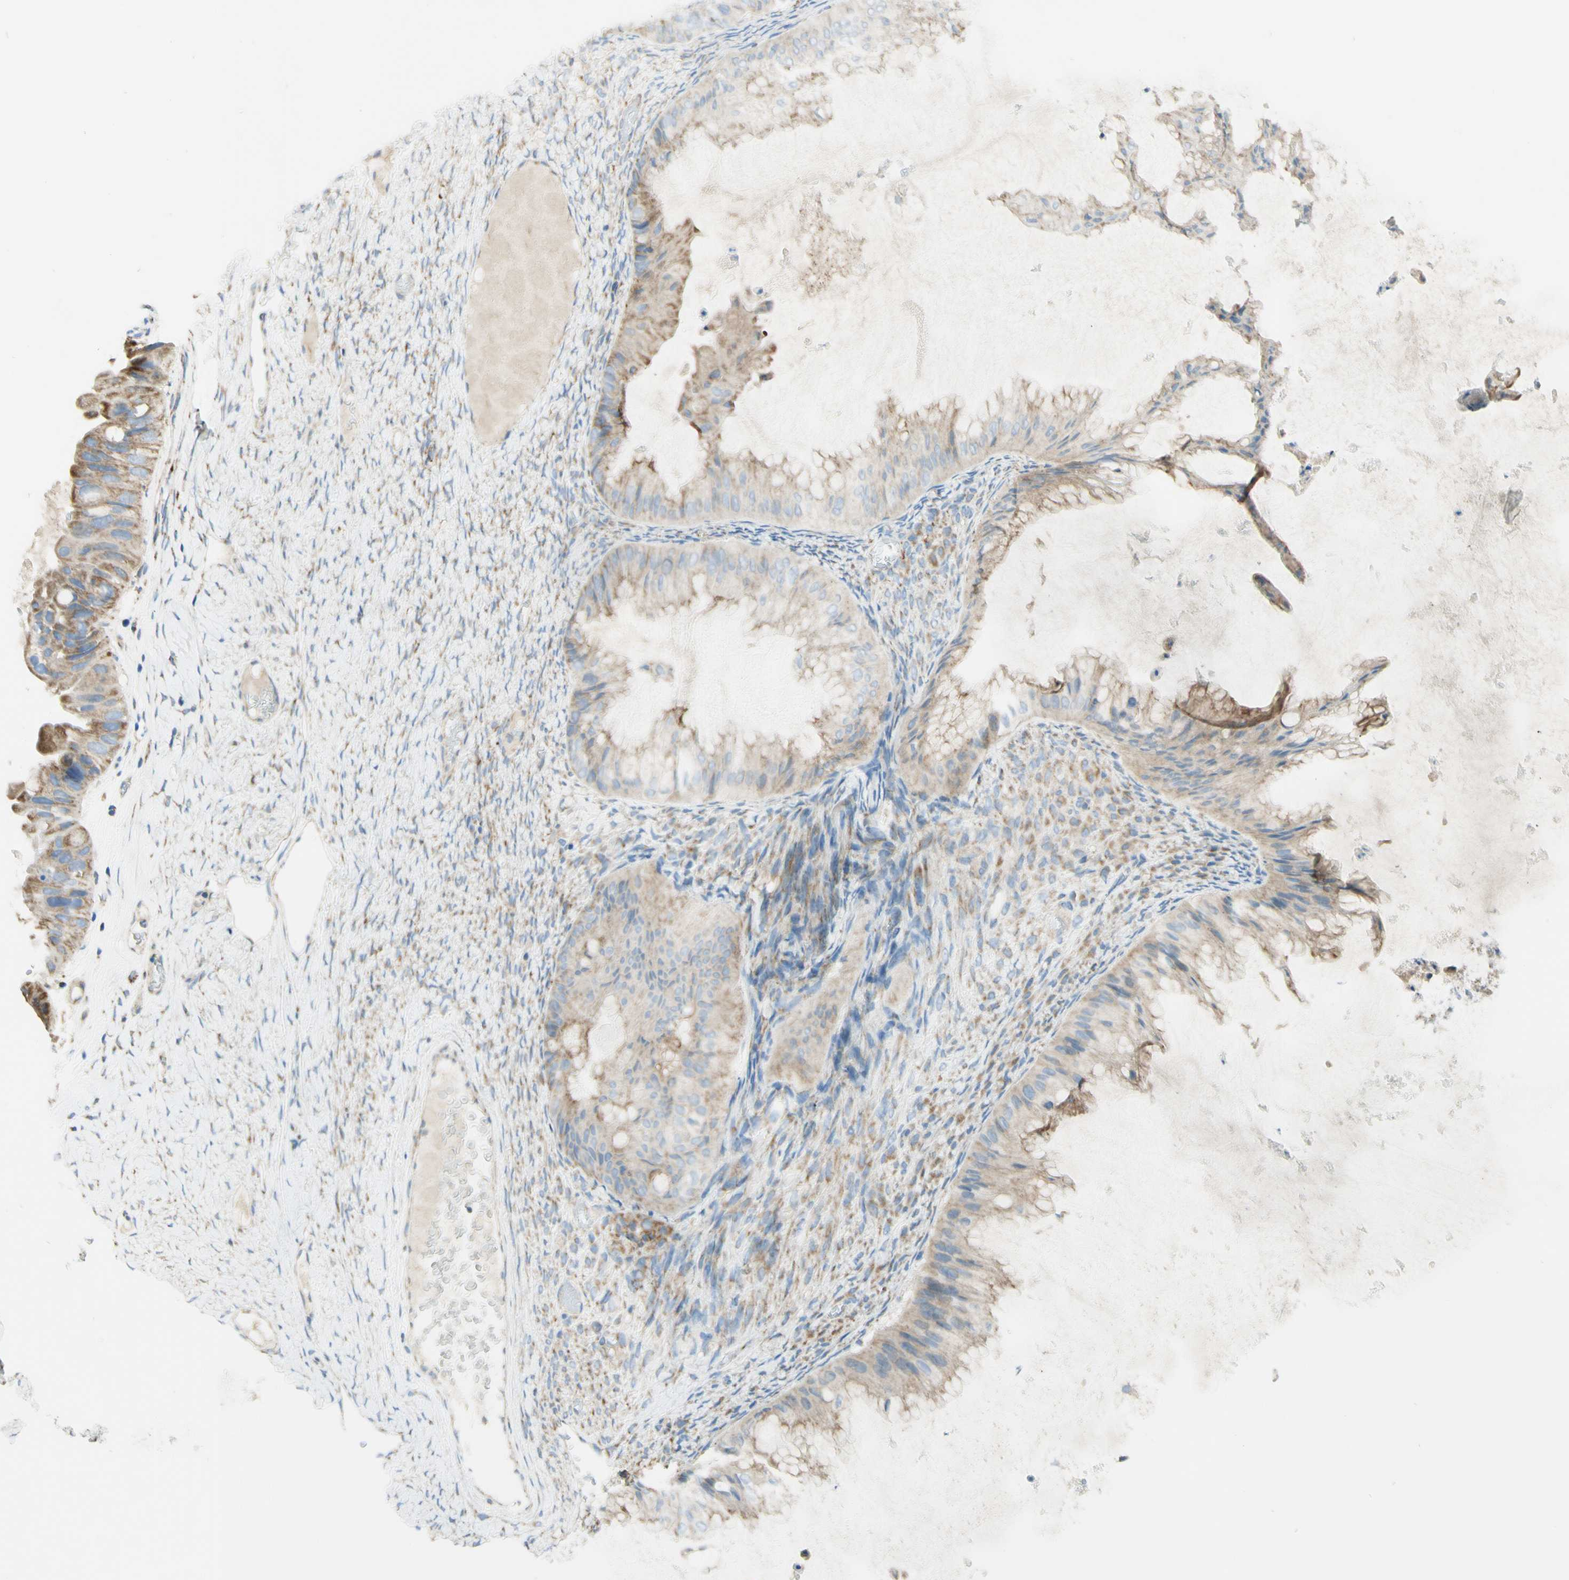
{"staining": {"intensity": "moderate", "quantity": ">75%", "location": "cytoplasmic/membranous"}, "tissue": "ovarian cancer", "cell_type": "Tumor cells", "image_type": "cancer", "snomed": [{"axis": "morphology", "description": "Cystadenocarcinoma, mucinous, NOS"}, {"axis": "topography", "description": "Ovary"}], "caption": "Immunohistochemical staining of human mucinous cystadenocarcinoma (ovarian) exhibits moderate cytoplasmic/membranous protein positivity in approximately >75% of tumor cells. (Stains: DAB (3,3'-diaminobenzidine) in brown, nuclei in blue, Microscopy: brightfield microscopy at high magnification).", "gene": "ARMC10", "patient": {"sex": "female", "age": 61}}